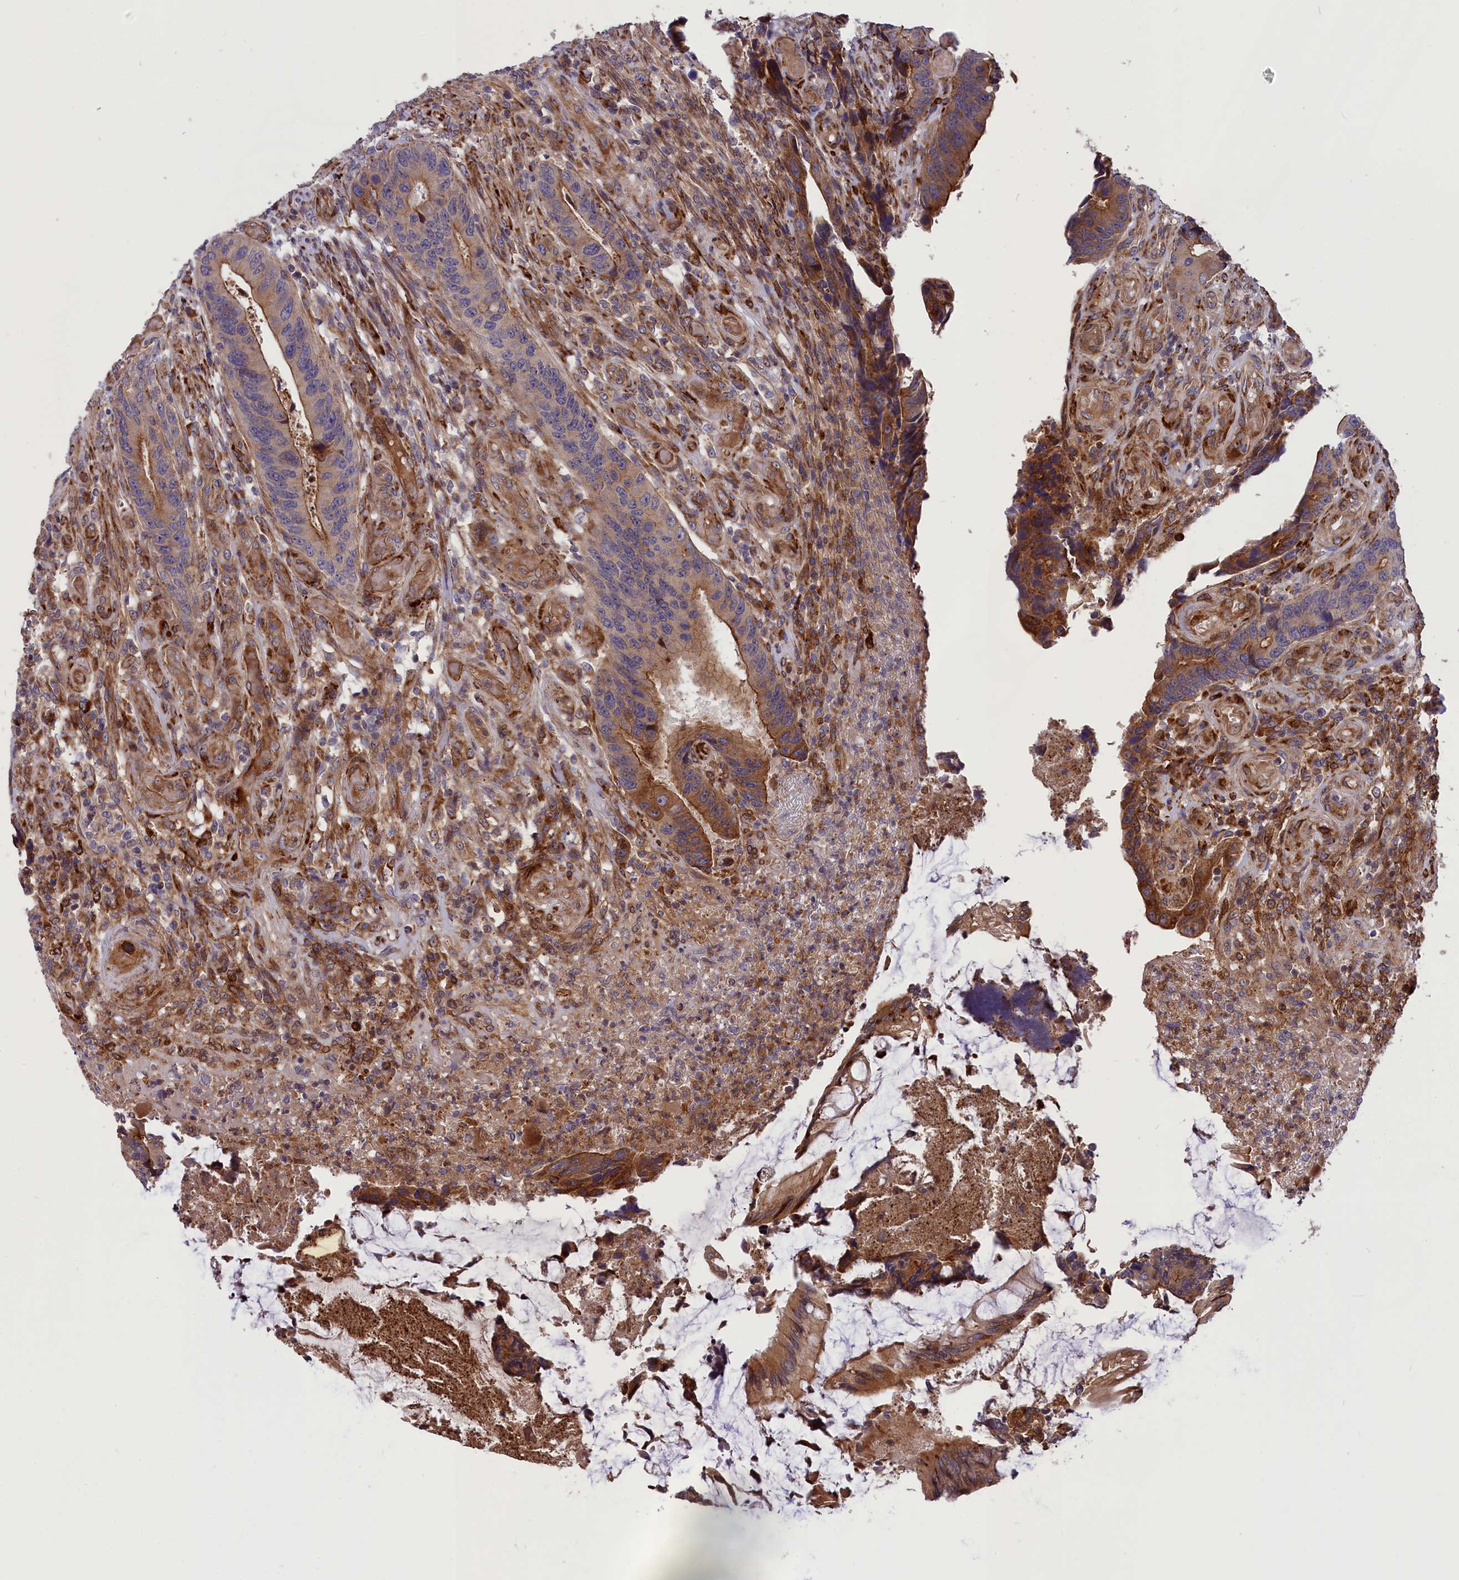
{"staining": {"intensity": "moderate", "quantity": "25%-75%", "location": "cytoplasmic/membranous"}, "tissue": "colorectal cancer", "cell_type": "Tumor cells", "image_type": "cancer", "snomed": [{"axis": "morphology", "description": "Adenocarcinoma, NOS"}, {"axis": "topography", "description": "Colon"}], "caption": "A histopathology image of human colorectal cancer stained for a protein exhibits moderate cytoplasmic/membranous brown staining in tumor cells. (Brightfield microscopy of DAB IHC at high magnification).", "gene": "DDX60L", "patient": {"sex": "male", "age": 87}}